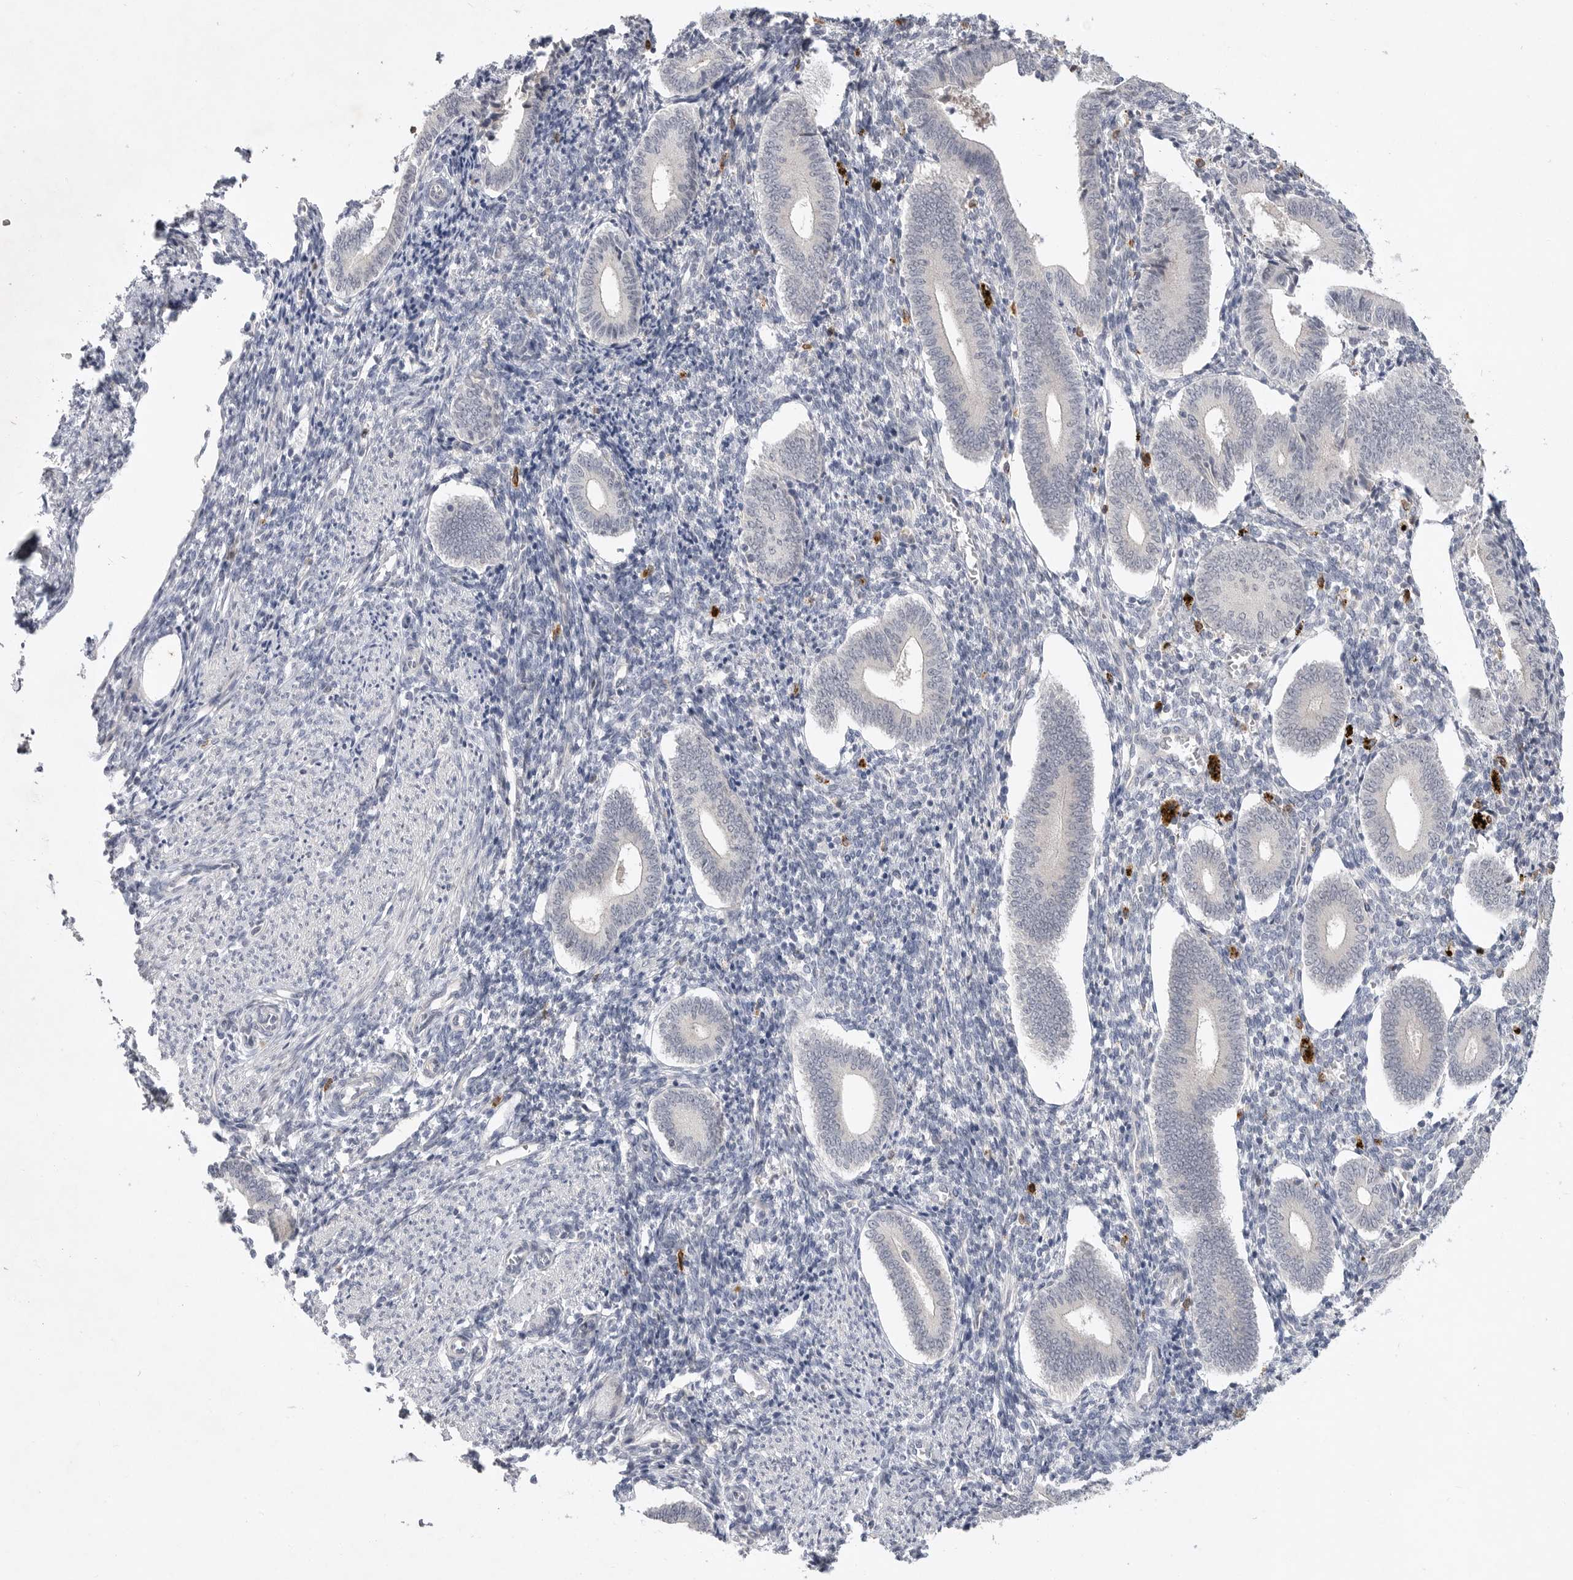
{"staining": {"intensity": "negative", "quantity": "none", "location": "none"}, "tissue": "endometrium", "cell_type": "Cells in endometrial stroma", "image_type": "normal", "snomed": [{"axis": "morphology", "description": "Normal tissue, NOS"}, {"axis": "topography", "description": "Uterus"}, {"axis": "topography", "description": "Endometrium"}], "caption": "There is no significant staining in cells in endometrial stroma of endometrium. (Brightfield microscopy of DAB IHC at high magnification).", "gene": "ITGAD", "patient": {"sex": "female", "age": 33}}